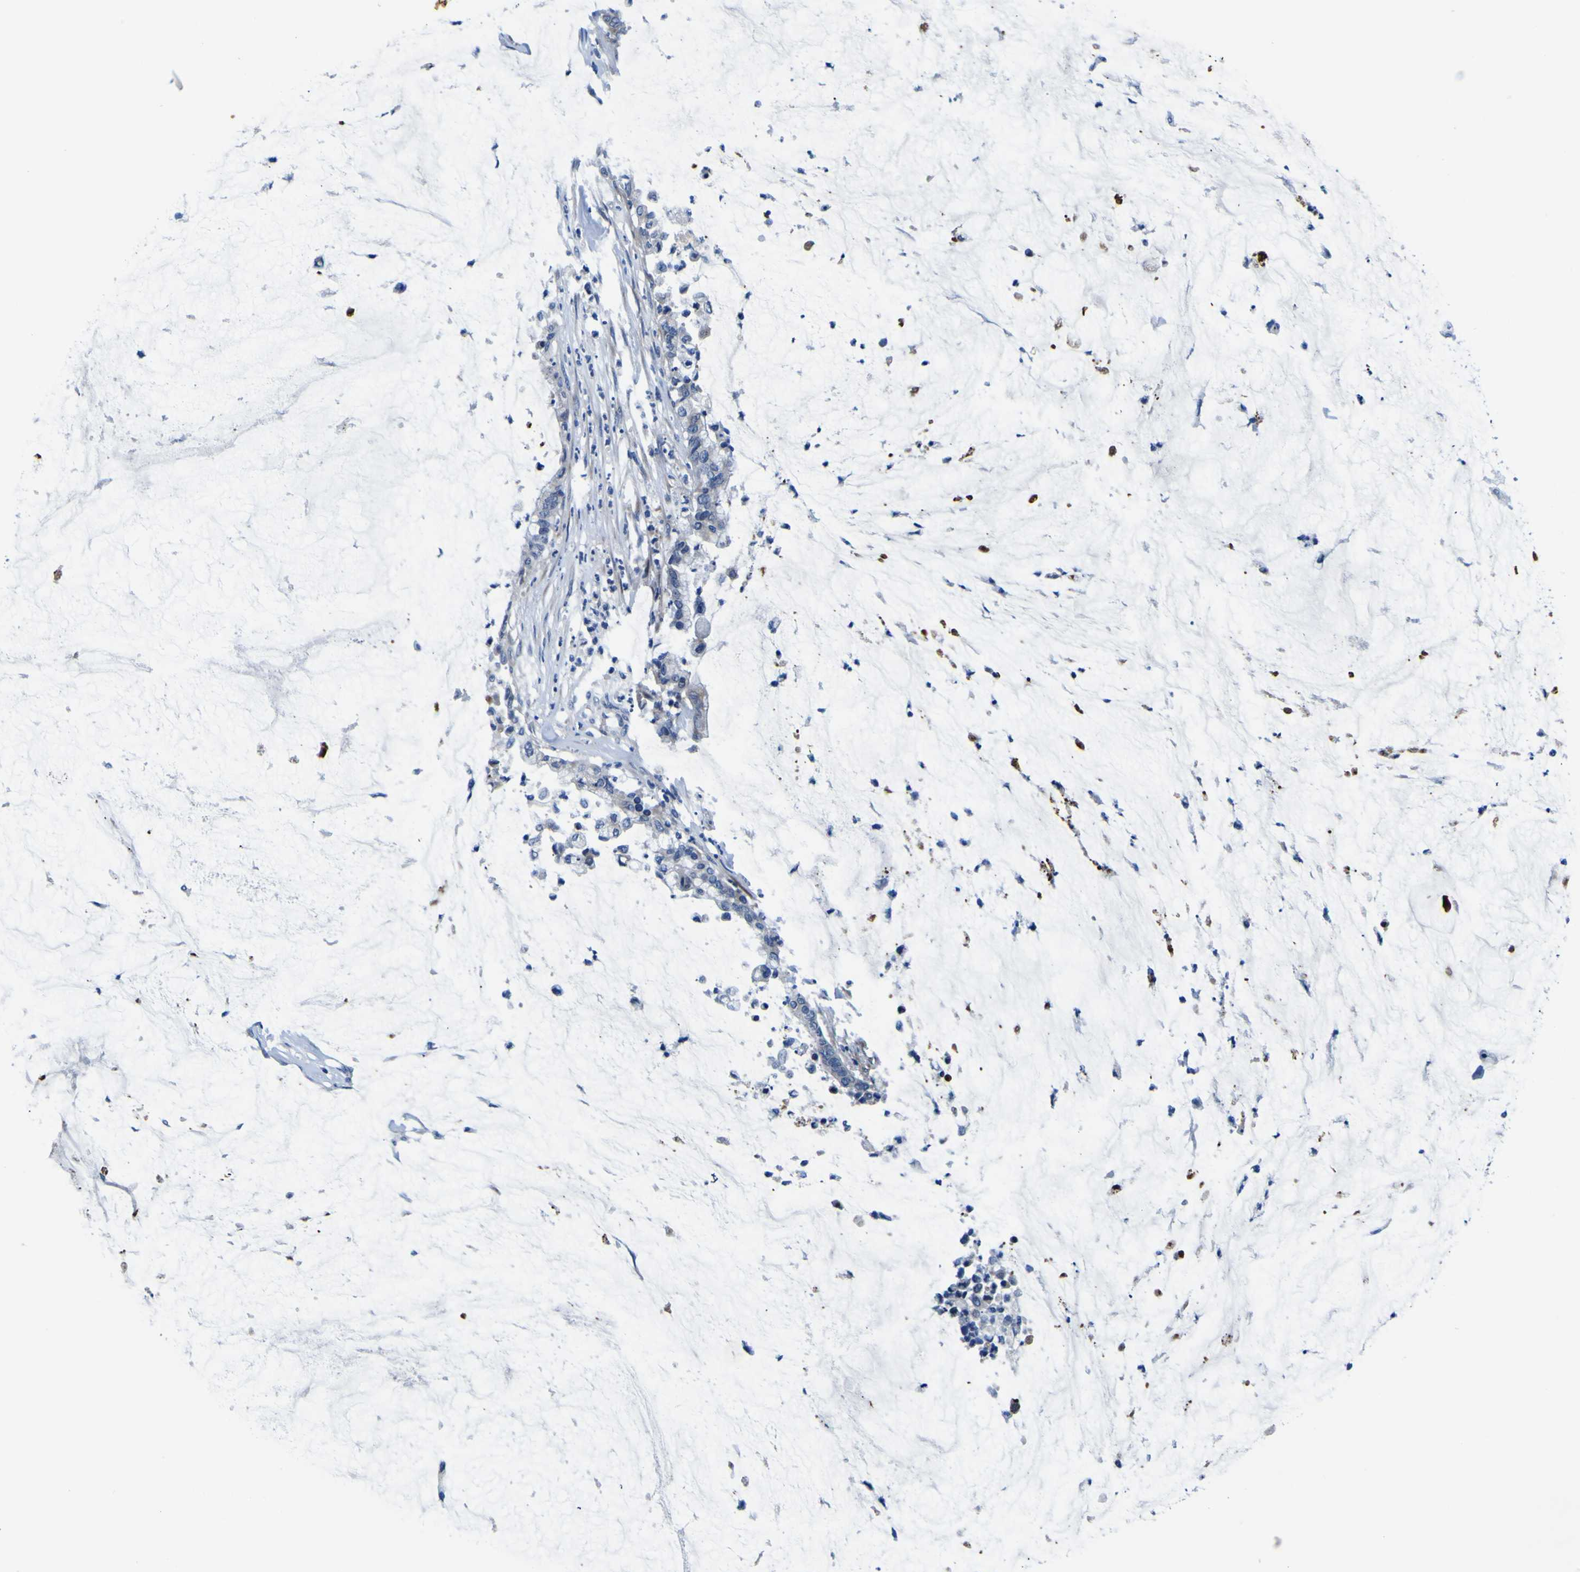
{"staining": {"intensity": "negative", "quantity": "none", "location": "none"}, "tissue": "pancreatic cancer", "cell_type": "Tumor cells", "image_type": "cancer", "snomed": [{"axis": "morphology", "description": "Adenocarcinoma, NOS"}, {"axis": "topography", "description": "Pancreas"}], "caption": "A micrograph of pancreatic adenocarcinoma stained for a protein exhibits no brown staining in tumor cells.", "gene": "AGAP3", "patient": {"sex": "male", "age": 41}}